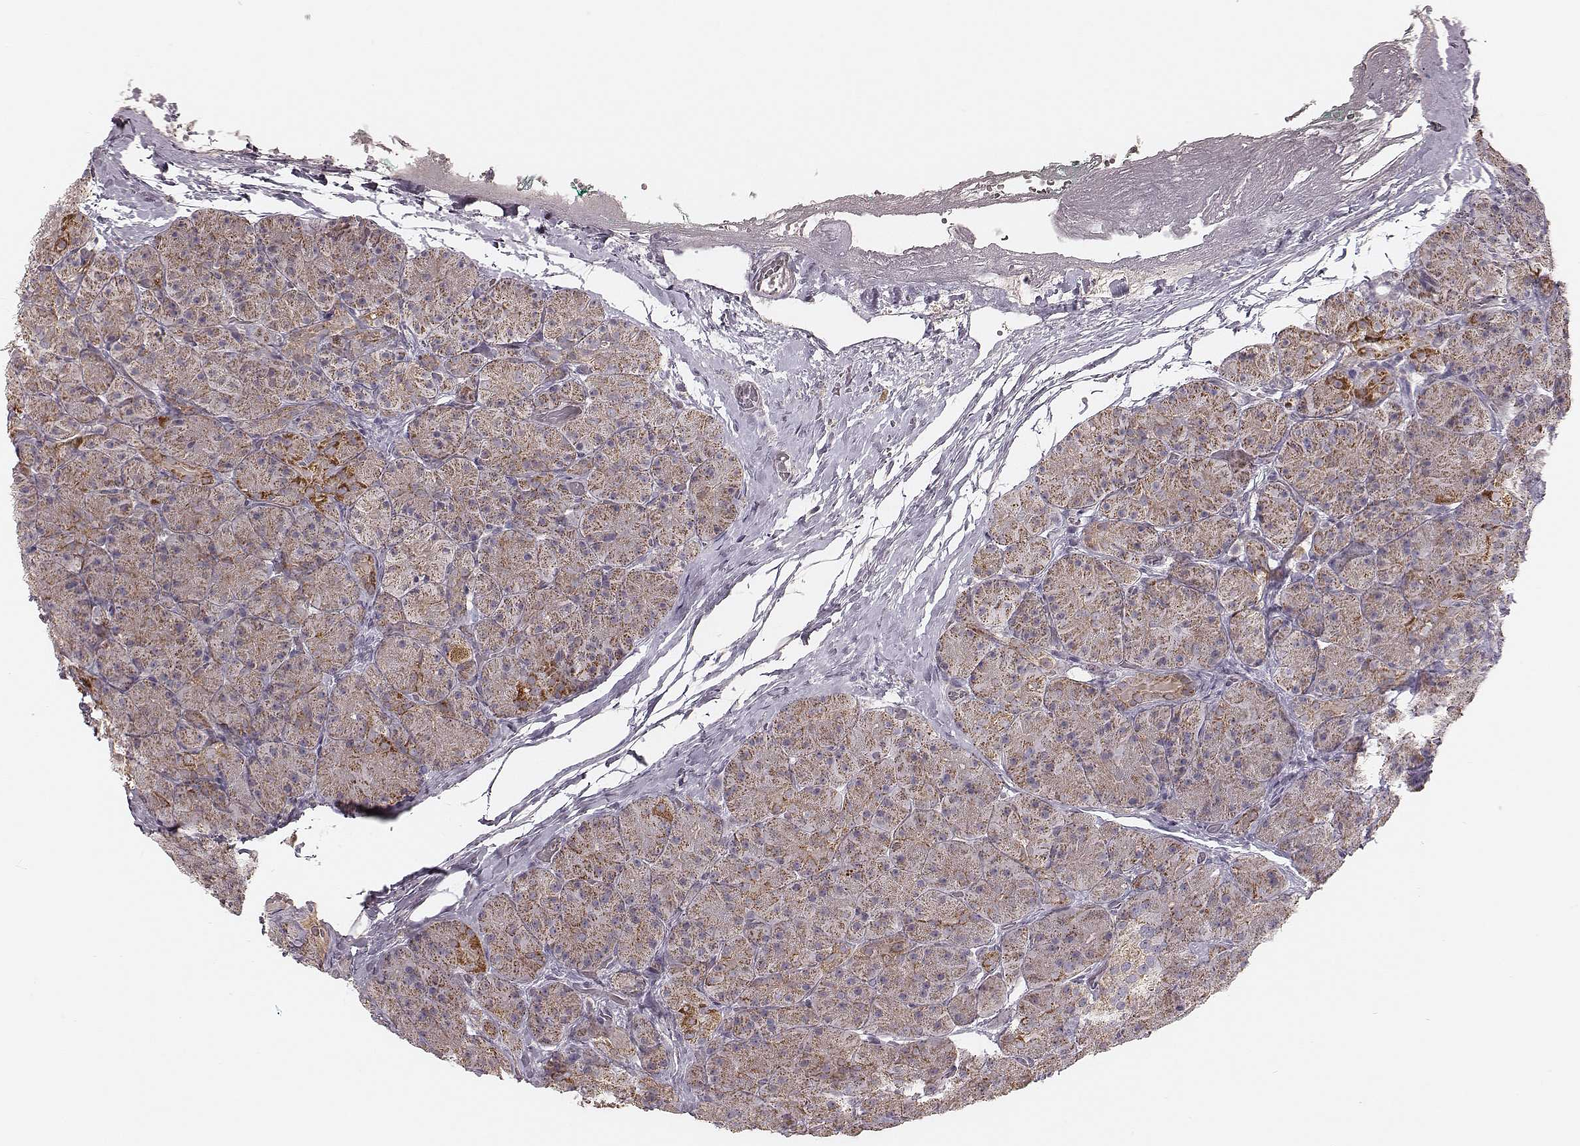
{"staining": {"intensity": "moderate", "quantity": "<25%", "location": "cytoplasmic/membranous"}, "tissue": "pancreas", "cell_type": "Exocrine glandular cells", "image_type": "normal", "snomed": [{"axis": "morphology", "description": "Normal tissue, NOS"}, {"axis": "topography", "description": "Pancreas"}], "caption": "Protein expression analysis of normal pancreas shows moderate cytoplasmic/membranous staining in about <25% of exocrine glandular cells.", "gene": "MRPS27", "patient": {"sex": "male", "age": 57}}